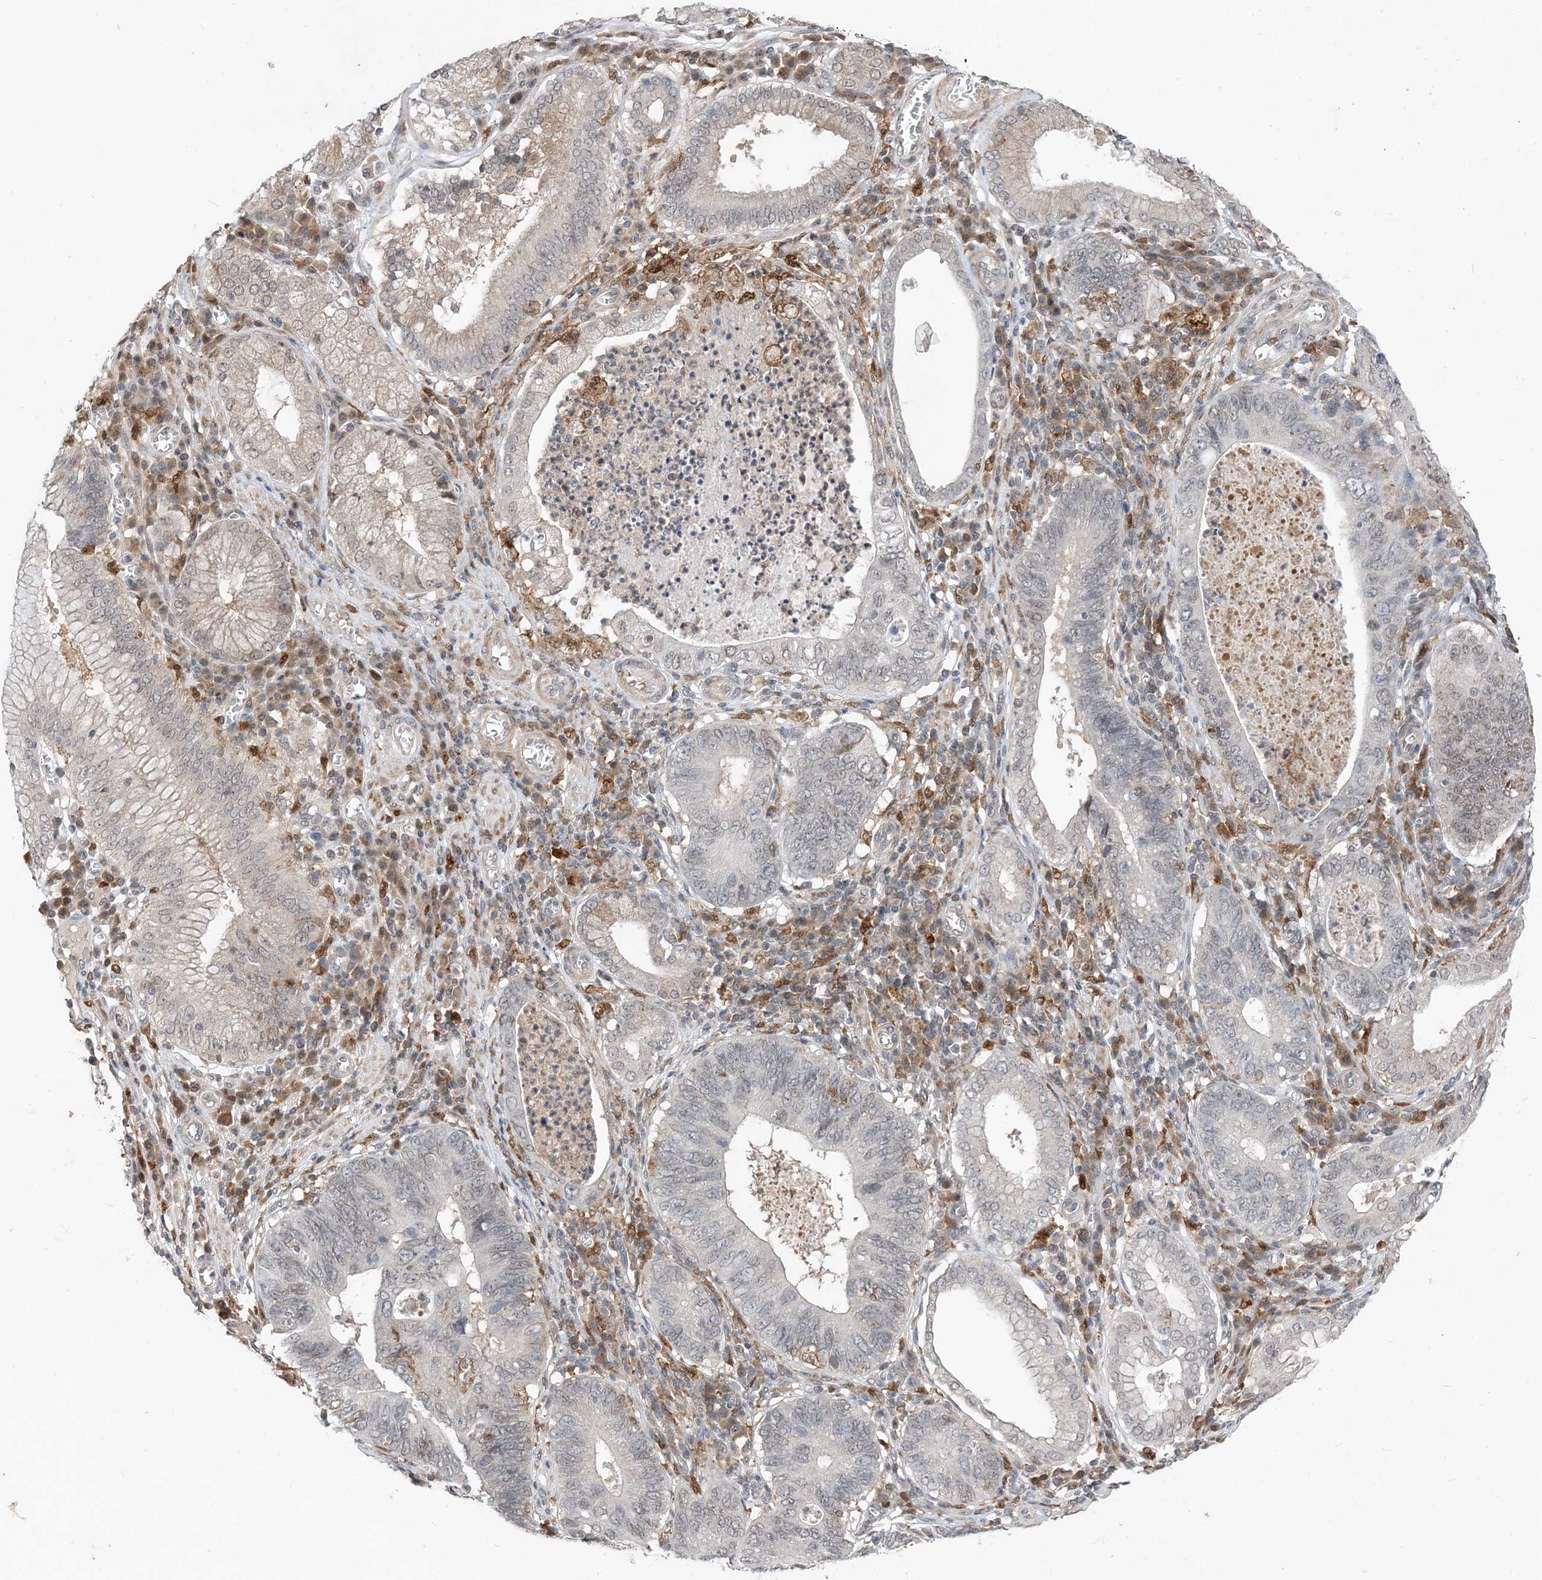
{"staining": {"intensity": "negative", "quantity": "none", "location": "none"}, "tissue": "stomach cancer", "cell_type": "Tumor cells", "image_type": "cancer", "snomed": [{"axis": "morphology", "description": "Adenocarcinoma, NOS"}, {"axis": "topography", "description": "Stomach"}], "caption": "Photomicrograph shows no protein staining in tumor cells of adenocarcinoma (stomach) tissue.", "gene": "NAGK", "patient": {"sex": "male", "age": 59}}